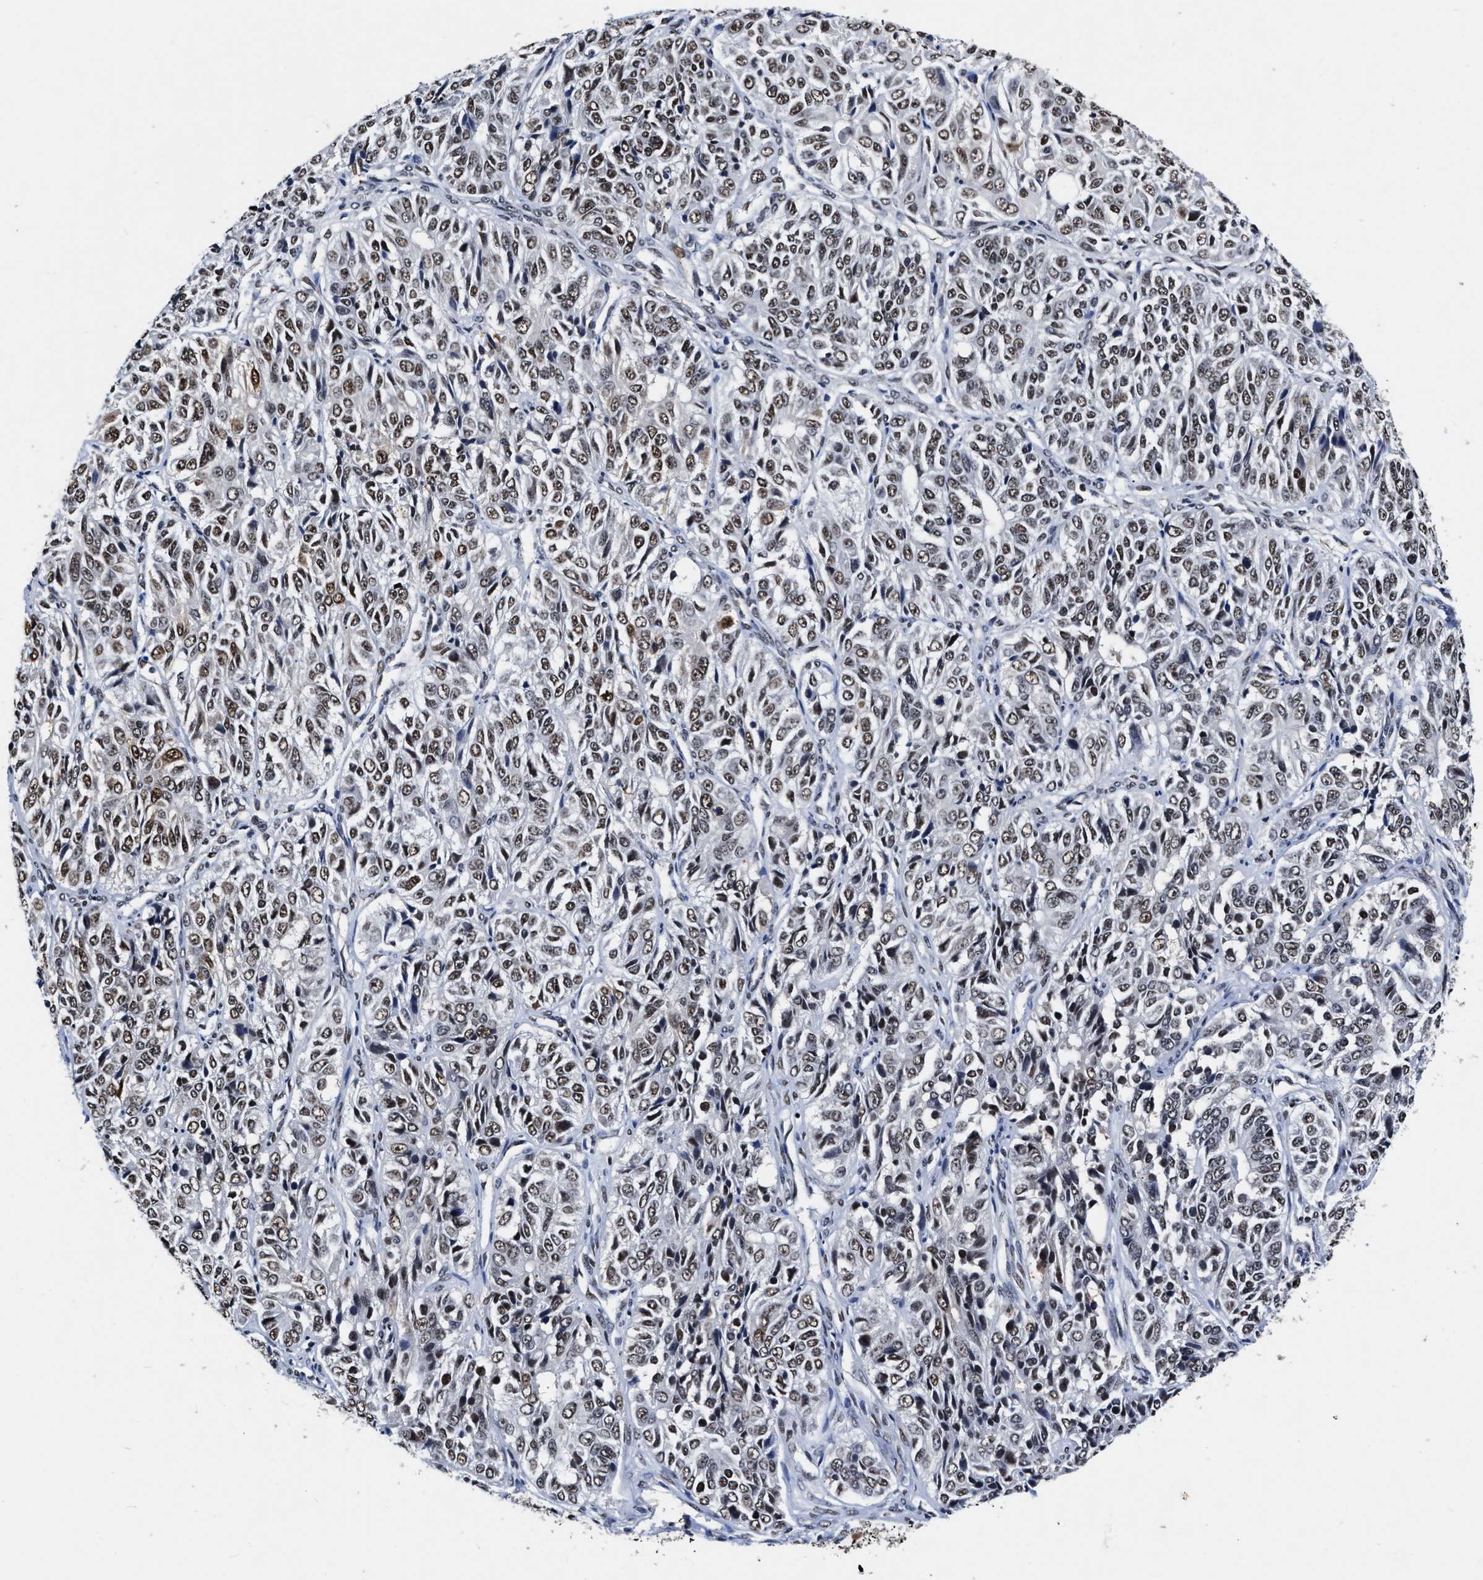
{"staining": {"intensity": "moderate", "quantity": ">75%", "location": "nuclear"}, "tissue": "ovarian cancer", "cell_type": "Tumor cells", "image_type": "cancer", "snomed": [{"axis": "morphology", "description": "Carcinoma, endometroid"}, {"axis": "topography", "description": "Ovary"}], "caption": "A photomicrograph of human ovarian cancer (endometroid carcinoma) stained for a protein demonstrates moderate nuclear brown staining in tumor cells. Nuclei are stained in blue.", "gene": "CCNE1", "patient": {"sex": "female", "age": 51}}